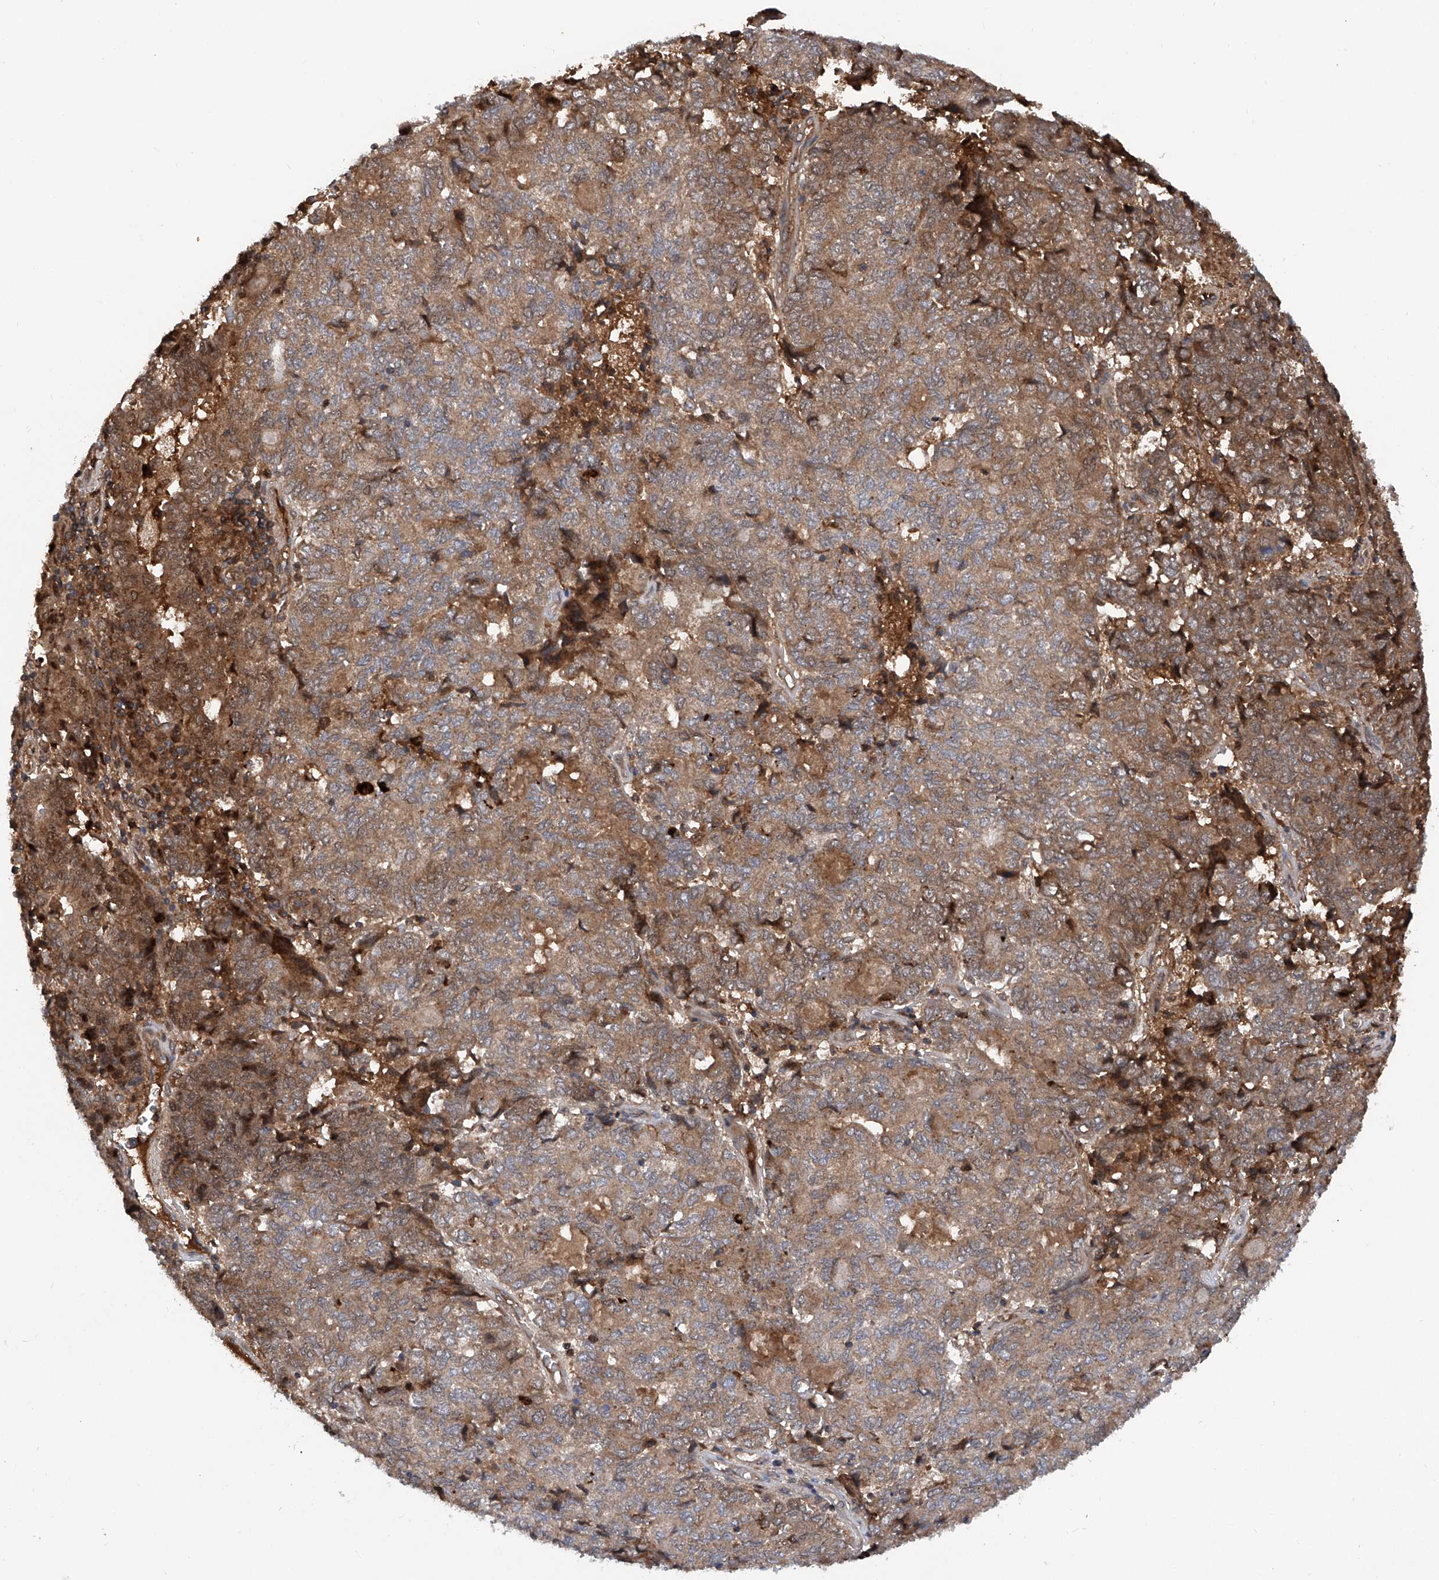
{"staining": {"intensity": "moderate", "quantity": ">75%", "location": "cytoplasmic/membranous"}, "tissue": "endometrial cancer", "cell_type": "Tumor cells", "image_type": "cancer", "snomed": [{"axis": "morphology", "description": "Adenocarcinoma, NOS"}, {"axis": "topography", "description": "Endometrium"}], "caption": "Endometrial cancer tissue demonstrates moderate cytoplasmic/membranous staining in about >75% of tumor cells, visualized by immunohistochemistry. (DAB (3,3'-diaminobenzidine) IHC, brown staining for protein, blue staining for nuclei).", "gene": "ASCC3", "patient": {"sex": "female", "age": 80}}